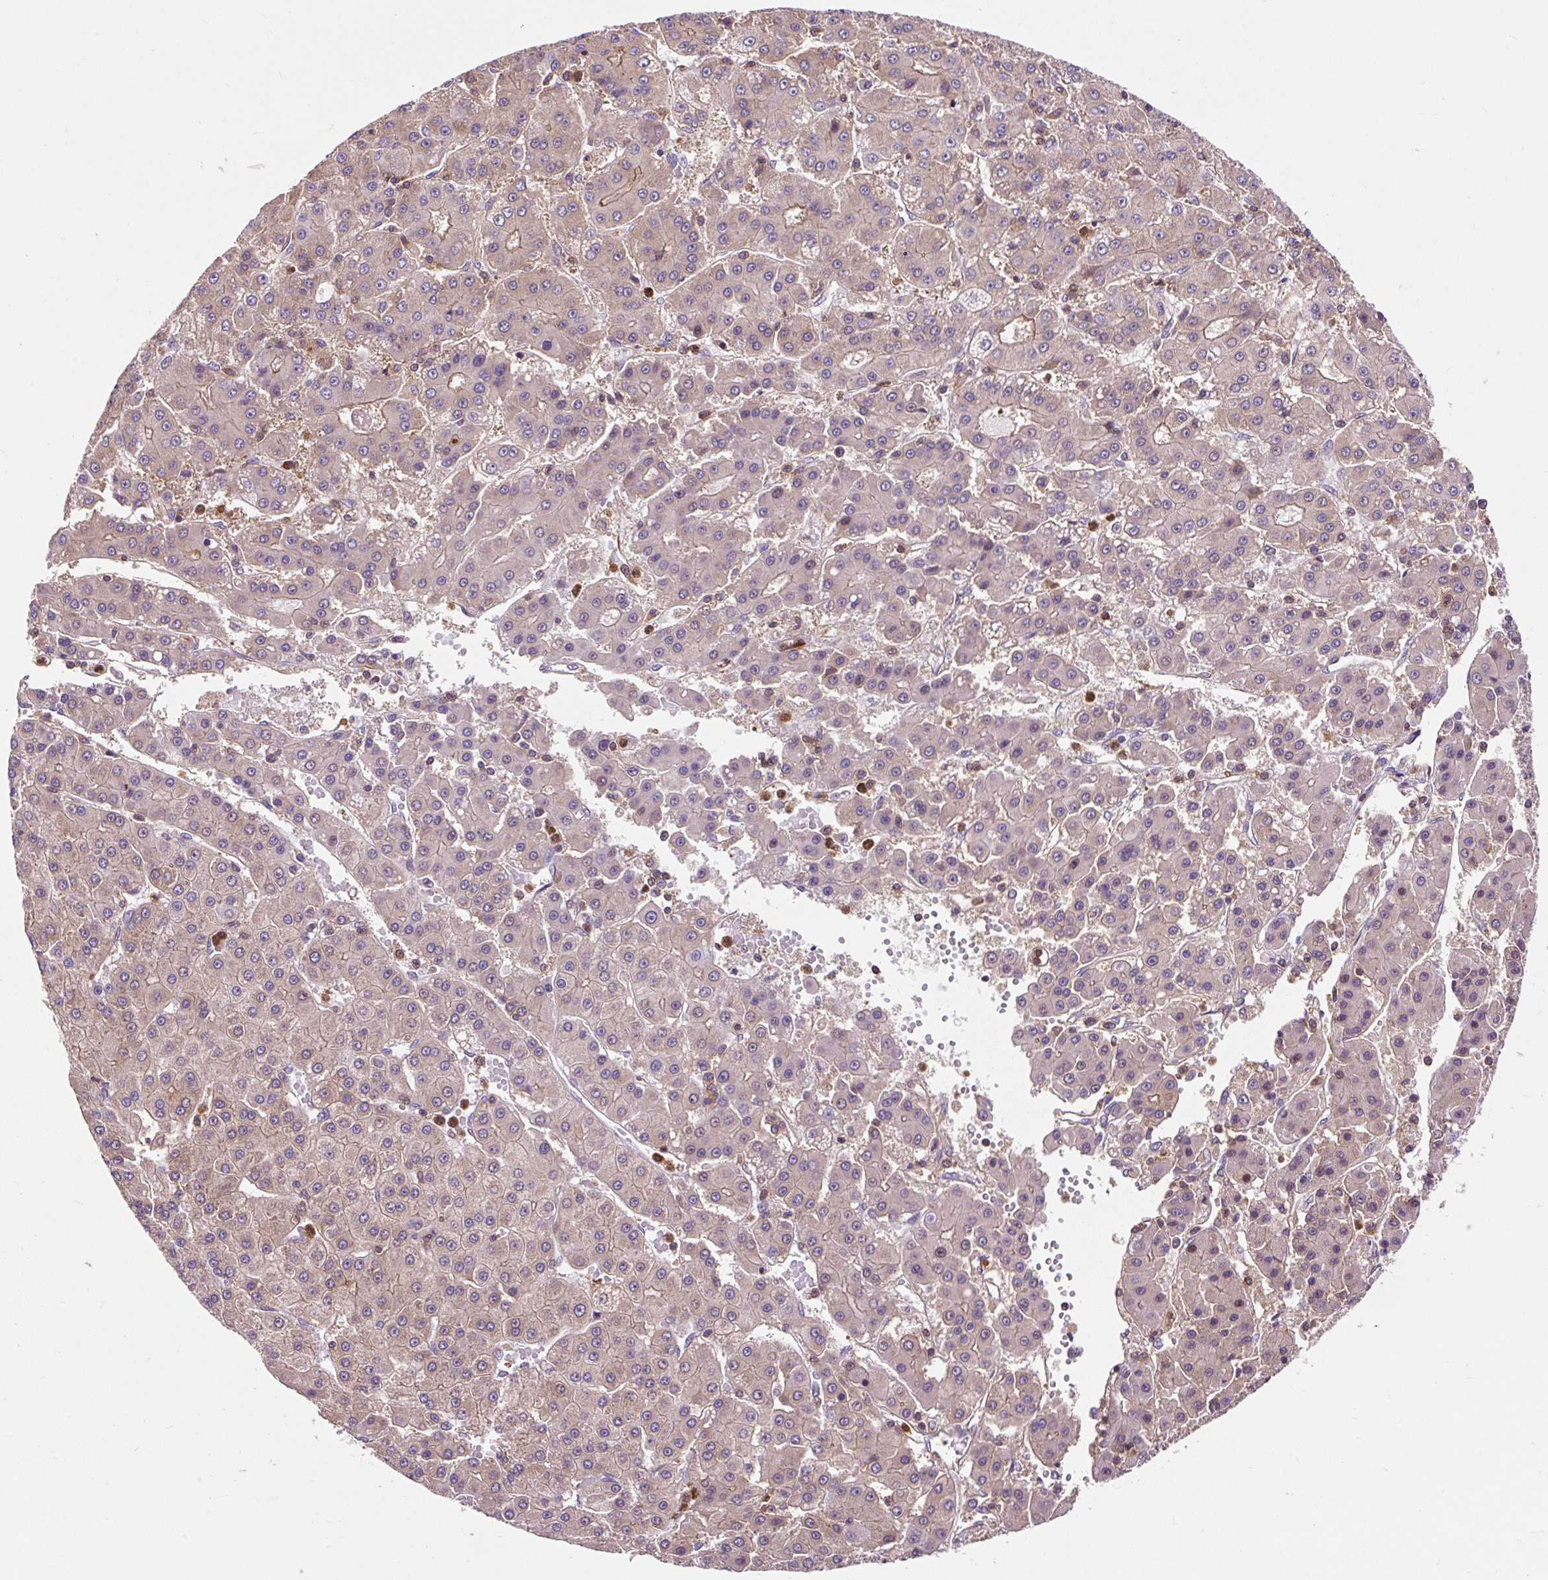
{"staining": {"intensity": "weak", "quantity": "25%-75%", "location": "cytoplasmic/membranous"}, "tissue": "liver cancer", "cell_type": "Tumor cells", "image_type": "cancer", "snomed": [{"axis": "morphology", "description": "Carcinoma, Hepatocellular, NOS"}, {"axis": "topography", "description": "Liver"}], "caption": "Weak cytoplasmic/membranous protein positivity is appreciated in approximately 25%-75% of tumor cells in hepatocellular carcinoma (liver). (Brightfield microscopy of DAB IHC at high magnification).", "gene": "CISD3", "patient": {"sex": "male", "age": 76}}